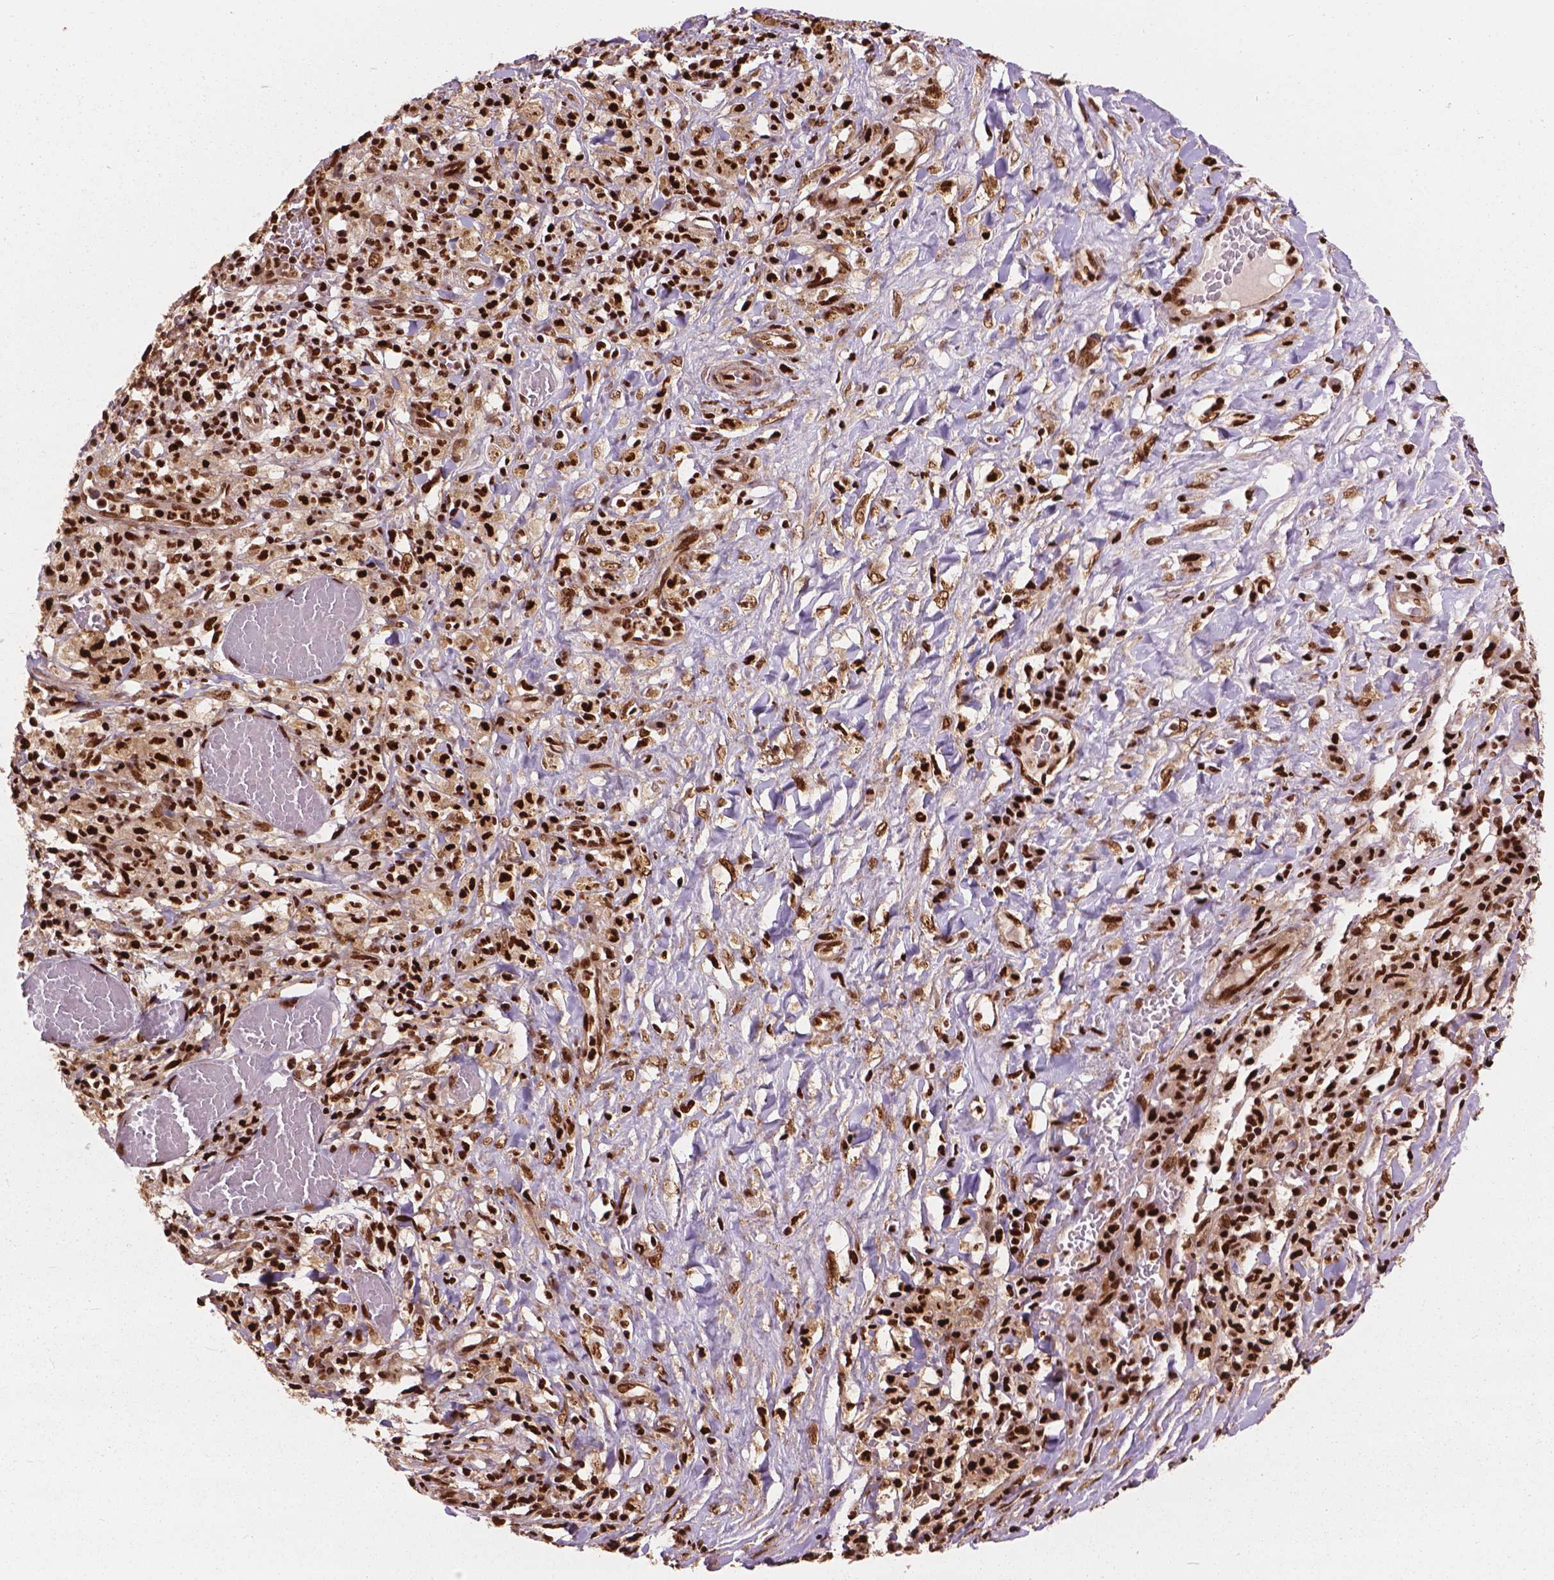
{"staining": {"intensity": "strong", "quantity": ">75%", "location": "nuclear"}, "tissue": "melanoma", "cell_type": "Tumor cells", "image_type": "cancer", "snomed": [{"axis": "morphology", "description": "Malignant melanoma, NOS"}, {"axis": "topography", "description": "Skin"}], "caption": "Malignant melanoma was stained to show a protein in brown. There is high levels of strong nuclear staining in approximately >75% of tumor cells. (DAB IHC, brown staining for protein, blue staining for nuclei).", "gene": "ANP32B", "patient": {"sex": "female", "age": 91}}